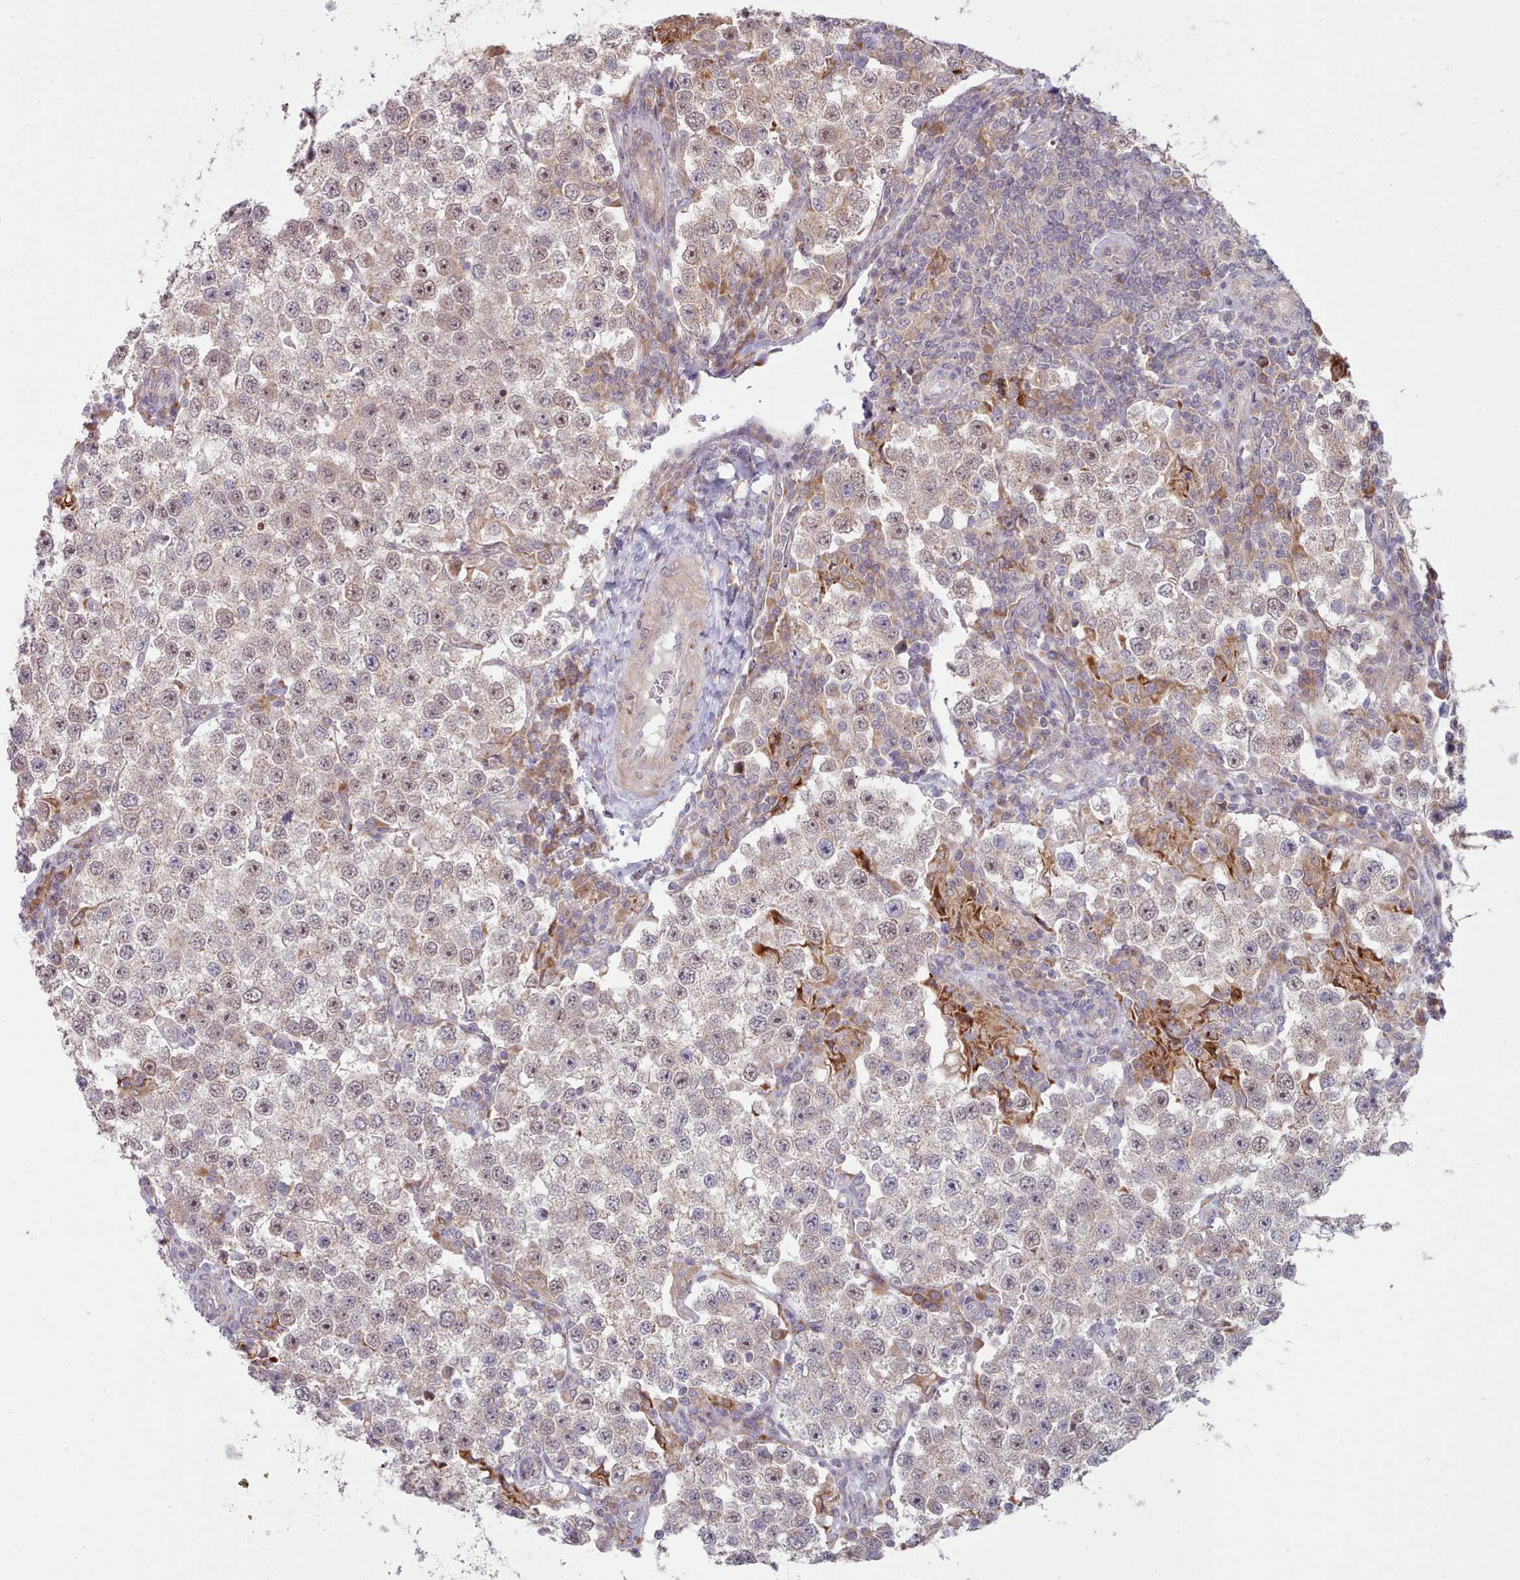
{"staining": {"intensity": "weak", "quantity": "25%-75%", "location": "cytoplasmic/membranous,nuclear"}, "tissue": "testis cancer", "cell_type": "Tumor cells", "image_type": "cancer", "snomed": [{"axis": "morphology", "description": "Seminoma, NOS"}, {"axis": "topography", "description": "Testis"}], "caption": "Immunohistochemical staining of human seminoma (testis) exhibits low levels of weak cytoplasmic/membranous and nuclear staining in about 25%-75% of tumor cells. The protein is shown in brown color, while the nuclei are stained blue.", "gene": "TRIM26", "patient": {"sex": "male", "age": 37}}